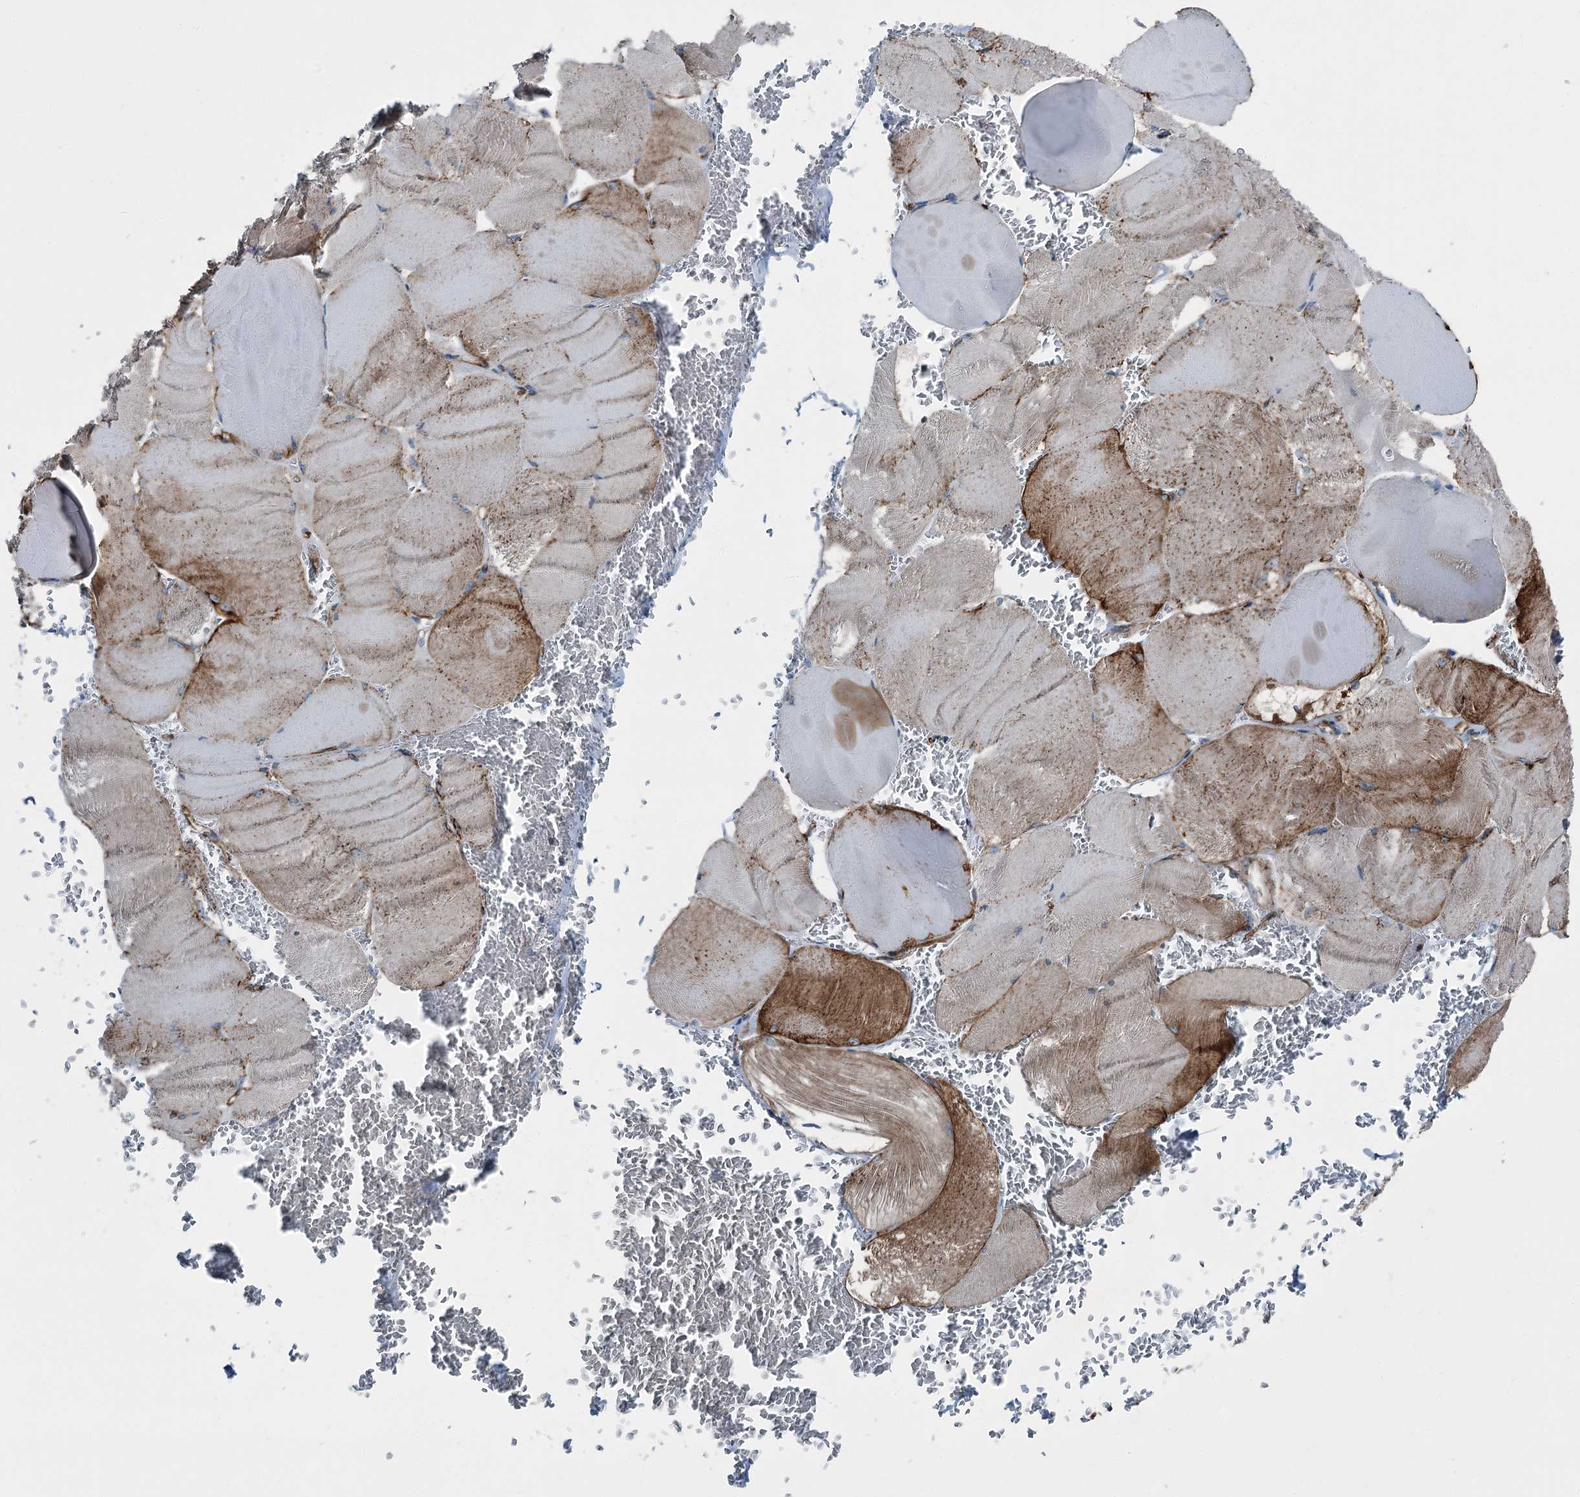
{"staining": {"intensity": "strong", "quantity": "<25%", "location": "cytoplasmic/membranous"}, "tissue": "skeletal muscle", "cell_type": "Myocytes", "image_type": "normal", "snomed": [{"axis": "morphology", "description": "Normal tissue, NOS"}, {"axis": "morphology", "description": "Basal cell carcinoma"}, {"axis": "topography", "description": "Skeletal muscle"}], "caption": "DAB immunohistochemical staining of normal human skeletal muscle demonstrates strong cytoplasmic/membranous protein positivity in about <25% of myocytes. Using DAB (3,3'-diaminobenzidine) (brown) and hematoxylin (blue) stains, captured at high magnification using brightfield microscopy.", "gene": "AXL", "patient": {"sex": "female", "age": 64}}